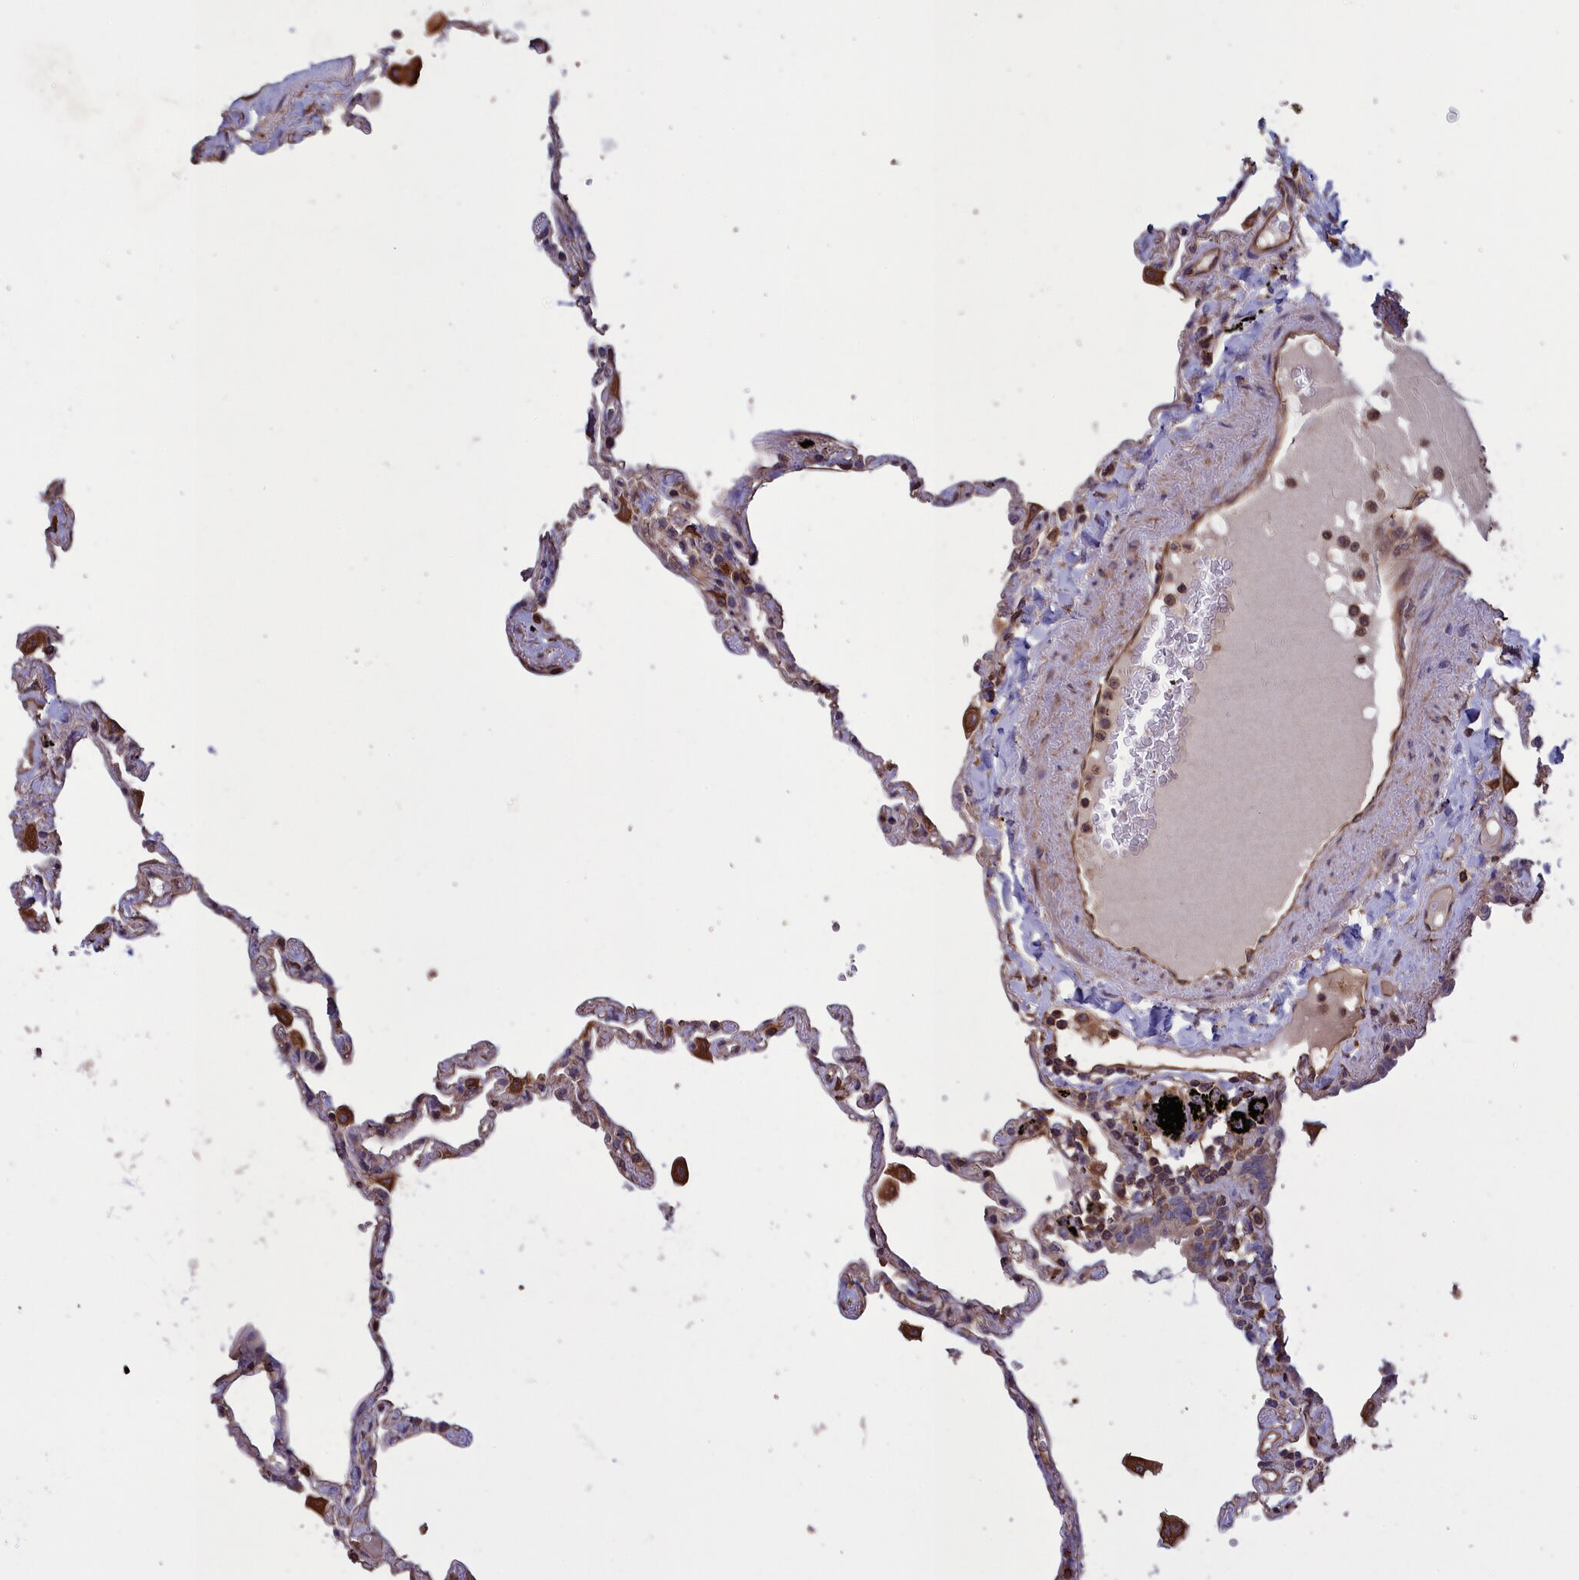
{"staining": {"intensity": "moderate", "quantity": "<25%", "location": "cytoplasmic/membranous"}, "tissue": "lung", "cell_type": "Alveolar cells", "image_type": "normal", "snomed": [{"axis": "morphology", "description": "Normal tissue, NOS"}, {"axis": "topography", "description": "Lung"}], "caption": "Immunohistochemistry (IHC) (DAB) staining of unremarkable human lung displays moderate cytoplasmic/membranous protein expression in about <25% of alveolar cells.", "gene": "DAPK3", "patient": {"sex": "female", "age": 67}}